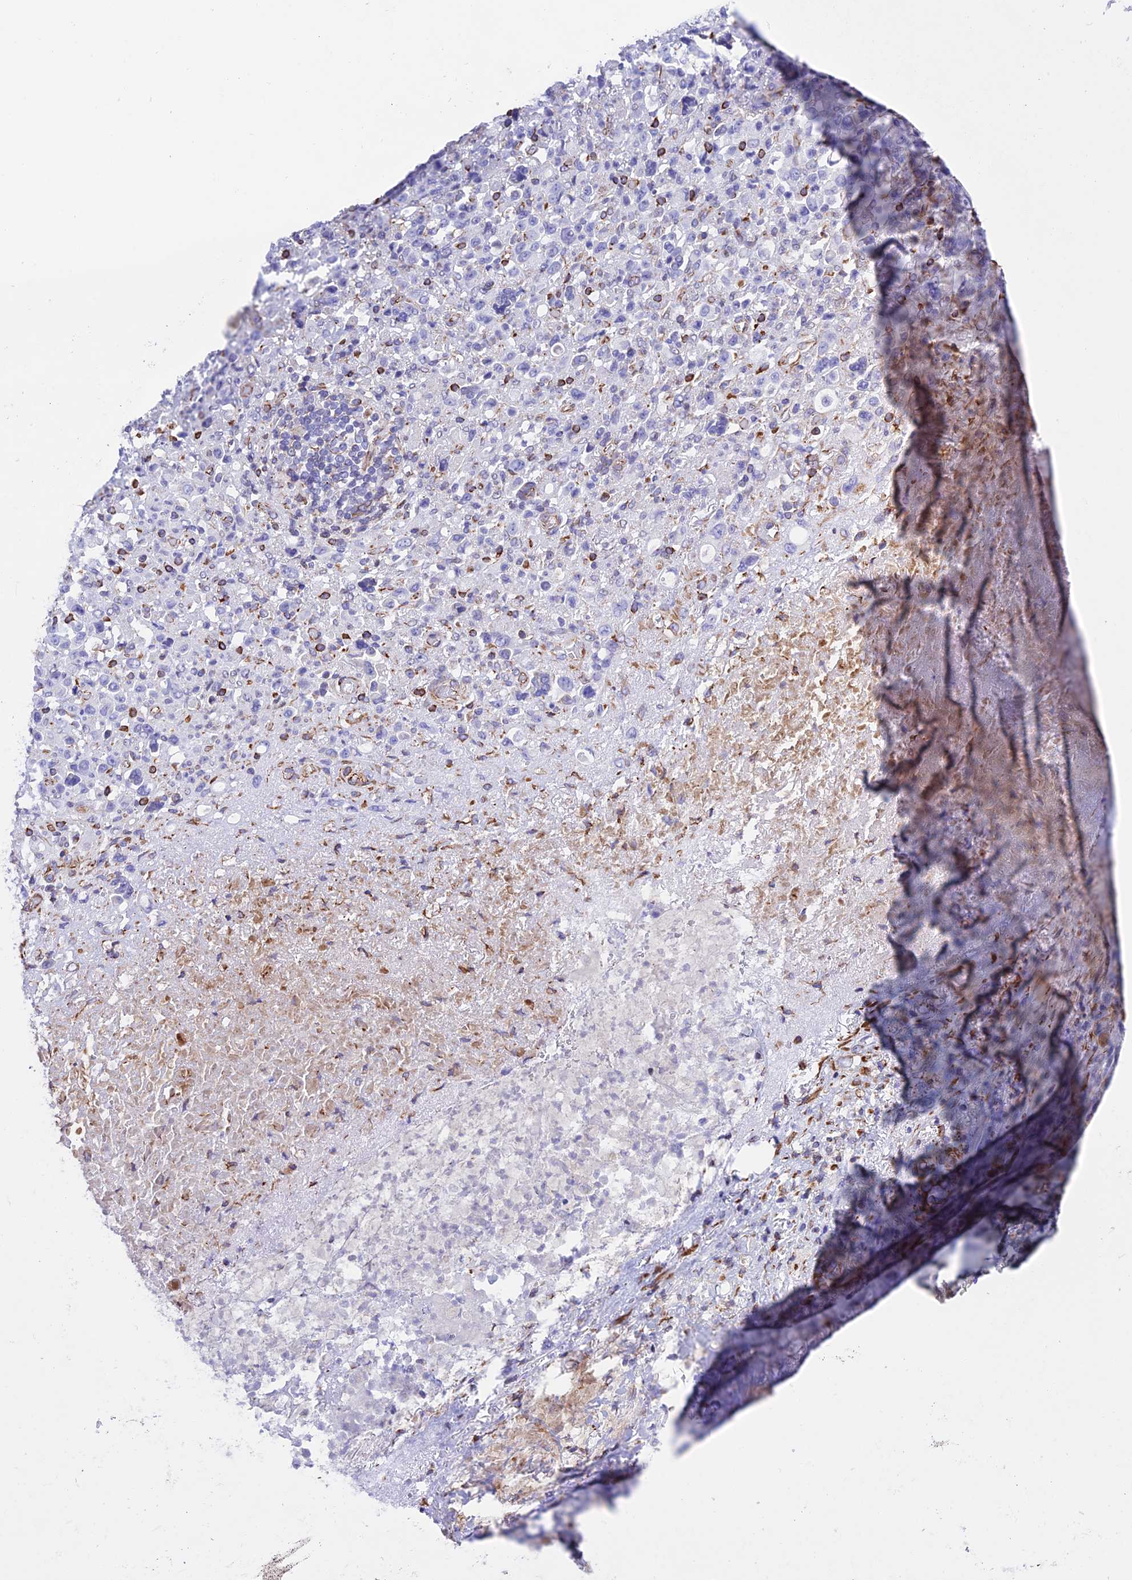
{"staining": {"intensity": "negative", "quantity": "none", "location": "none"}, "tissue": "stomach cancer", "cell_type": "Tumor cells", "image_type": "cancer", "snomed": [{"axis": "morphology", "description": "Normal tissue, NOS"}, {"axis": "morphology", "description": "Adenocarcinoma, NOS"}, {"axis": "topography", "description": "Stomach"}], "caption": "IHC micrograph of neoplastic tissue: human stomach cancer stained with DAB (3,3'-diaminobenzidine) exhibits no significant protein positivity in tumor cells.", "gene": "ZNF652", "patient": {"sex": "female", "age": 79}}